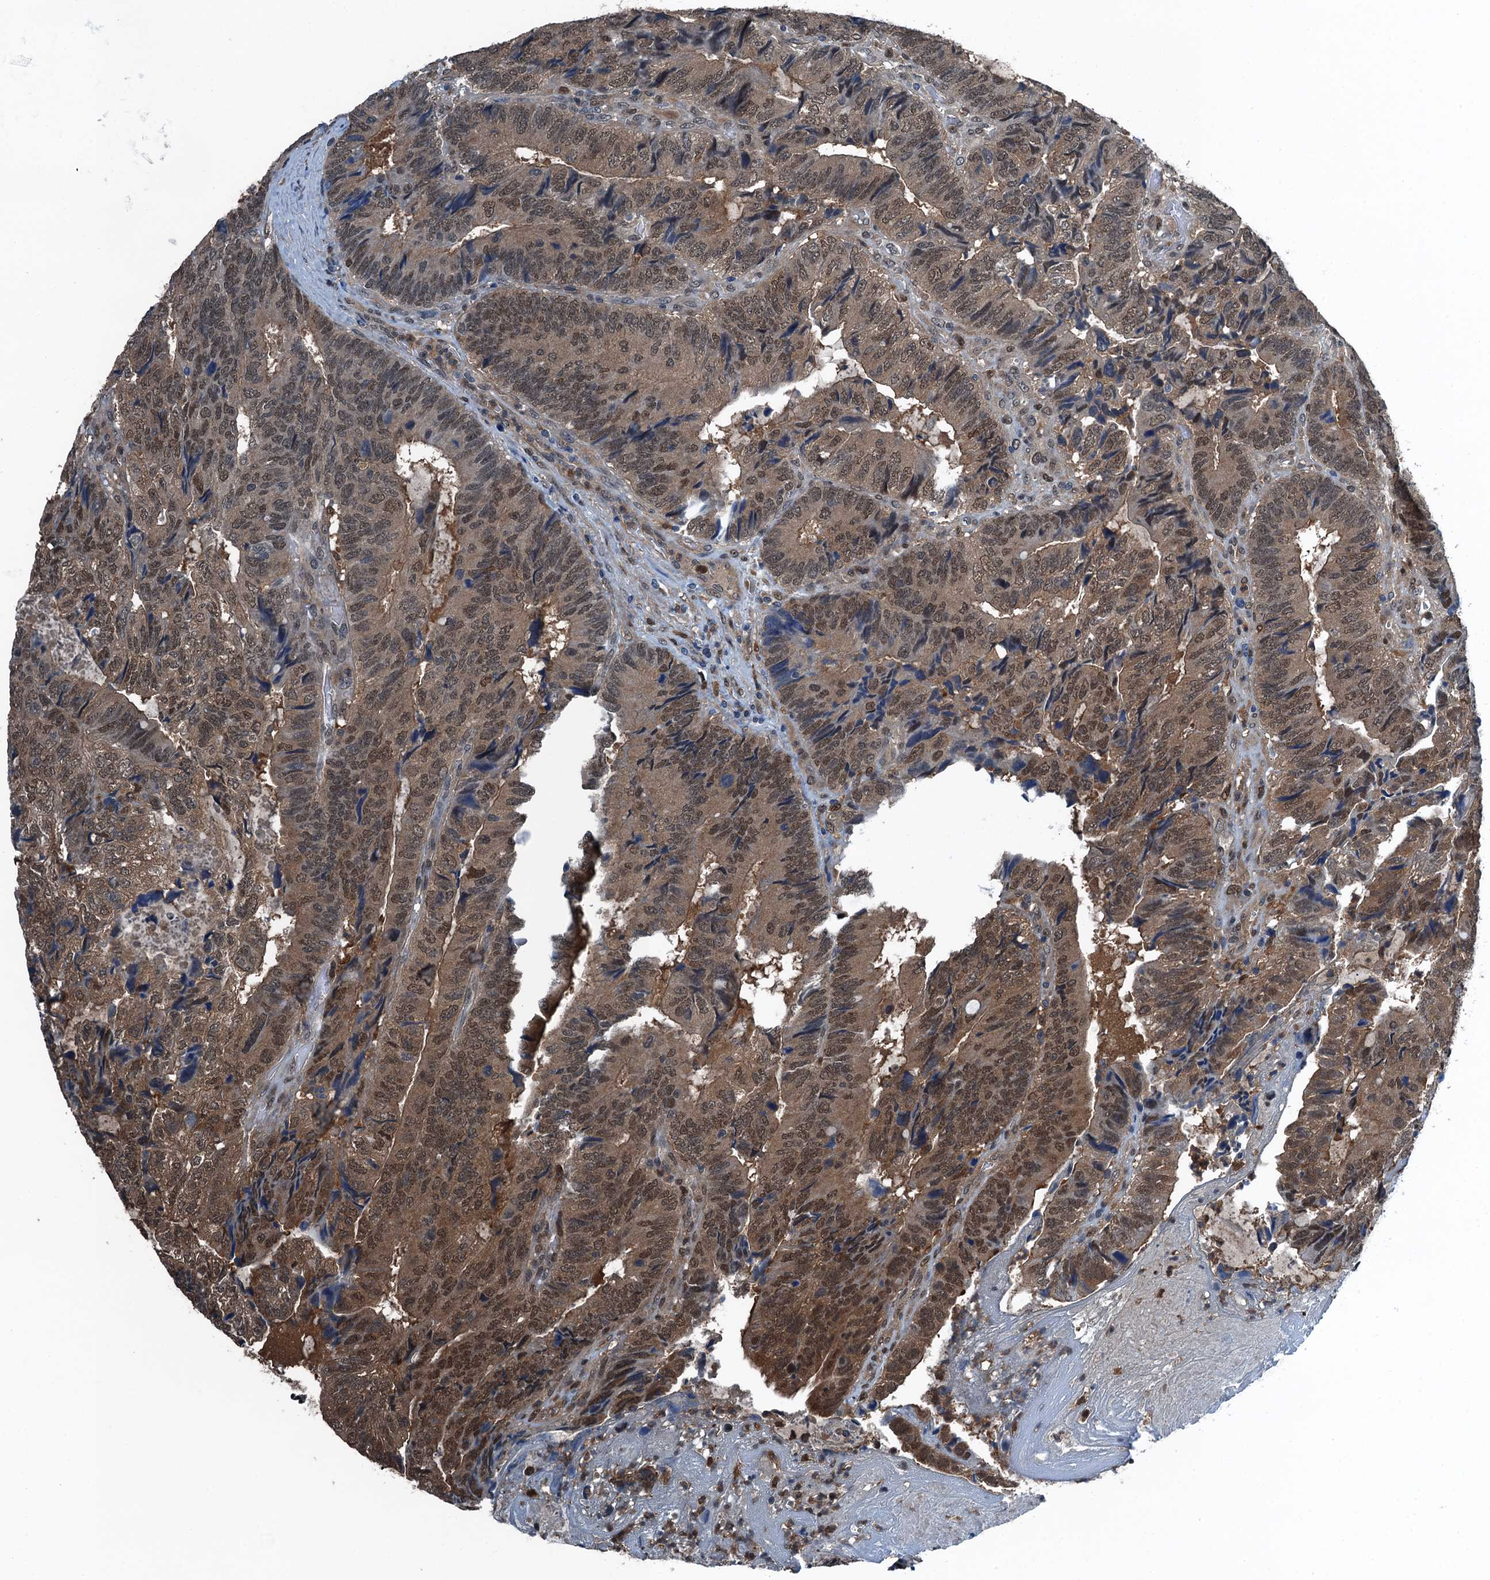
{"staining": {"intensity": "moderate", "quantity": "25%-75%", "location": "cytoplasmic/membranous,nuclear"}, "tissue": "colorectal cancer", "cell_type": "Tumor cells", "image_type": "cancer", "snomed": [{"axis": "morphology", "description": "Adenocarcinoma, NOS"}, {"axis": "topography", "description": "Colon"}], "caption": "Colorectal cancer stained for a protein exhibits moderate cytoplasmic/membranous and nuclear positivity in tumor cells. The protein of interest is stained brown, and the nuclei are stained in blue (DAB IHC with brightfield microscopy, high magnification).", "gene": "RNH1", "patient": {"sex": "female", "age": 67}}